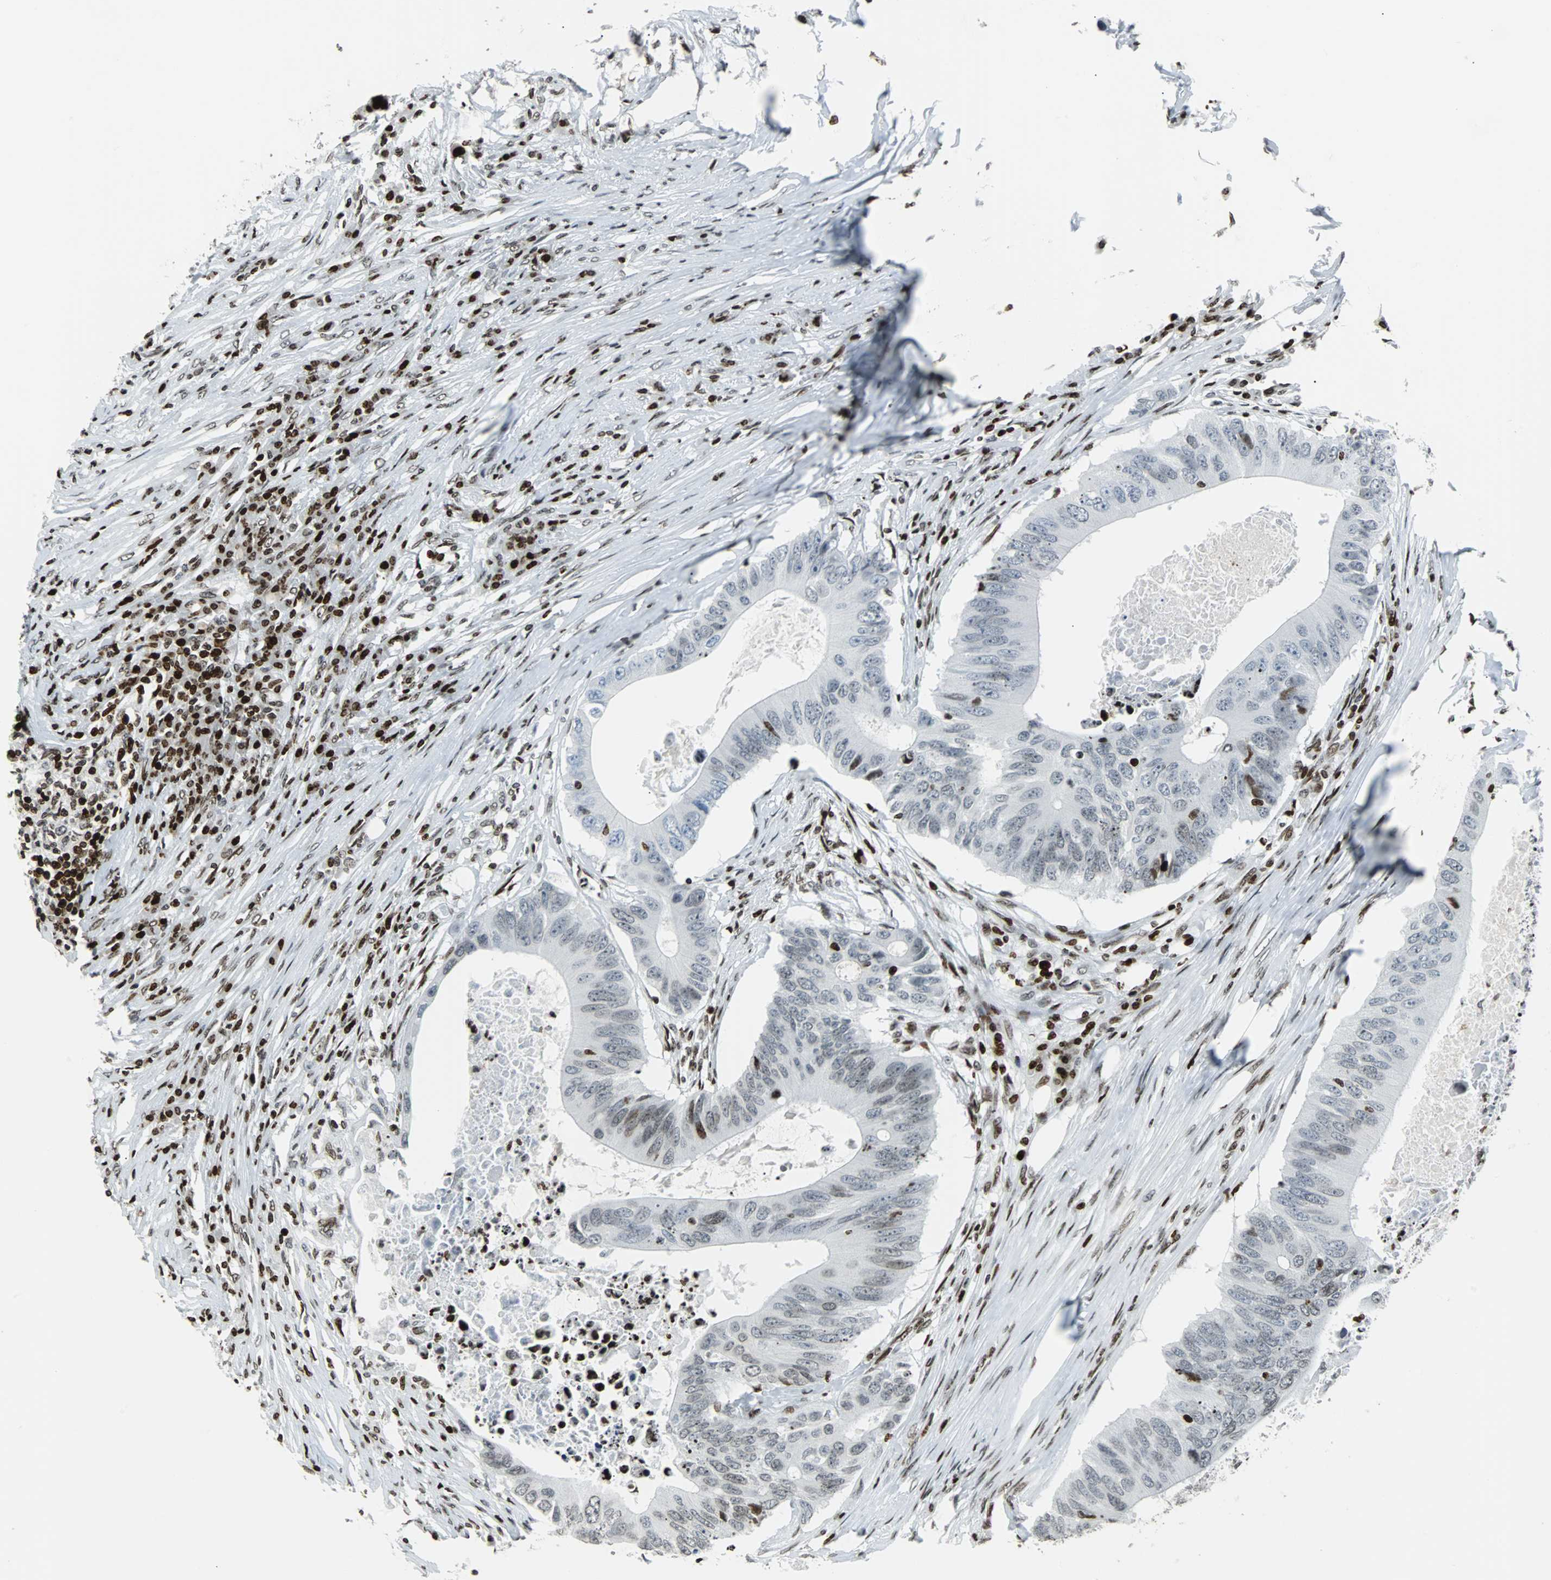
{"staining": {"intensity": "weak", "quantity": "<25%", "location": "nuclear"}, "tissue": "colorectal cancer", "cell_type": "Tumor cells", "image_type": "cancer", "snomed": [{"axis": "morphology", "description": "Adenocarcinoma, NOS"}, {"axis": "topography", "description": "Colon"}], "caption": "Colorectal cancer (adenocarcinoma) was stained to show a protein in brown. There is no significant staining in tumor cells.", "gene": "ZNF131", "patient": {"sex": "male", "age": 71}}